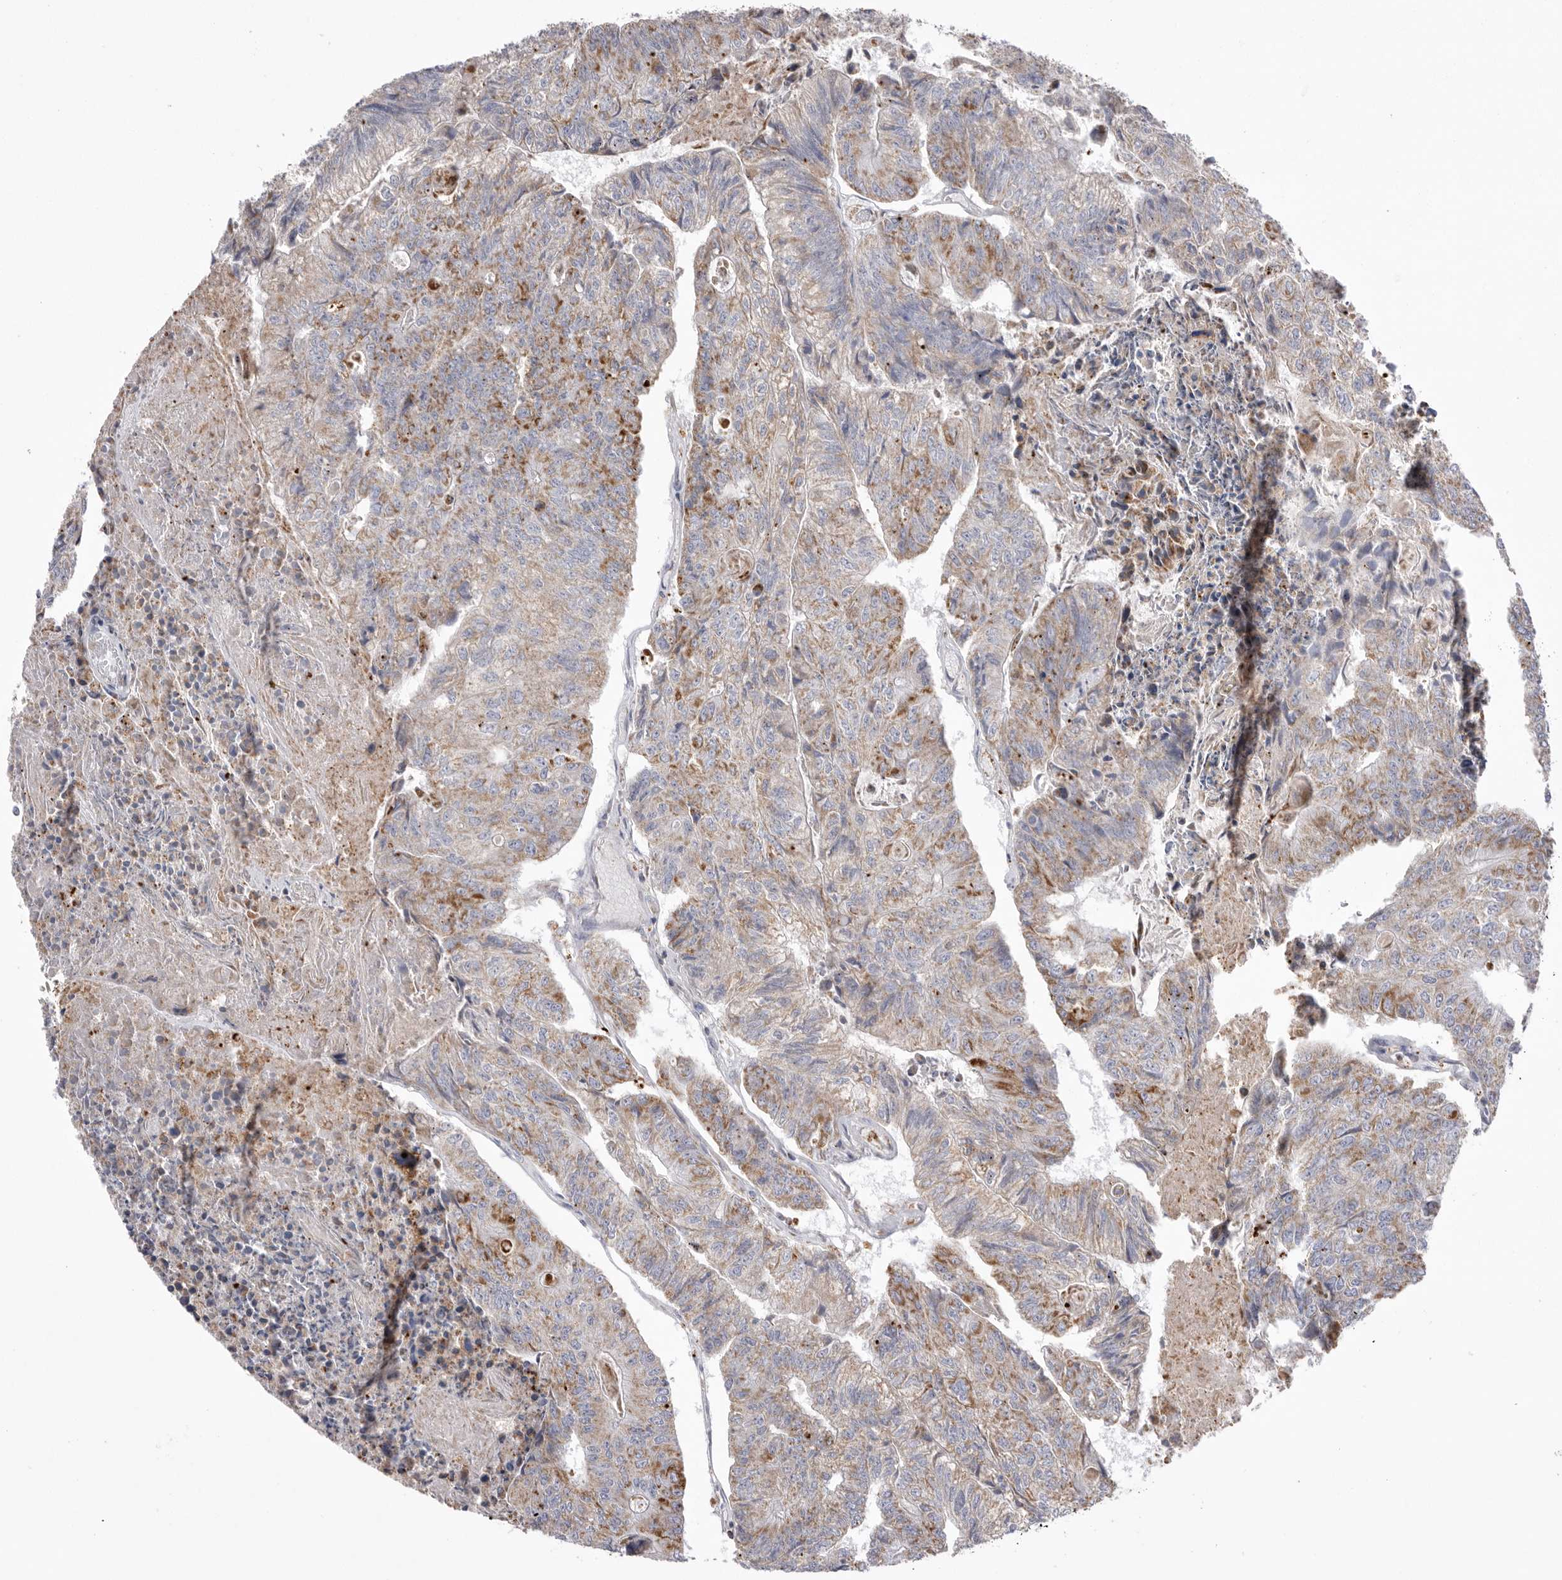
{"staining": {"intensity": "weak", "quantity": "25%-75%", "location": "cytoplasmic/membranous"}, "tissue": "colorectal cancer", "cell_type": "Tumor cells", "image_type": "cancer", "snomed": [{"axis": "morphology", "description": "Adenocarcinoma, NOS"}, {"axis": "topography", "description": "Colon"}], "caption": "Immunohistochemistry (DAB) staining of human colorectal adenocarcinoma demonstrates weak cytoplasmic/membranous protein expression in approximately 25%-75% of tumor cells. The protein of interest is stained brown, and the nuclei are stained in blue (DAB IHC with brightfield microscopy, high magnification).", "gene": "VDAC3", "patient": {"sex": "female", "age": 67}}